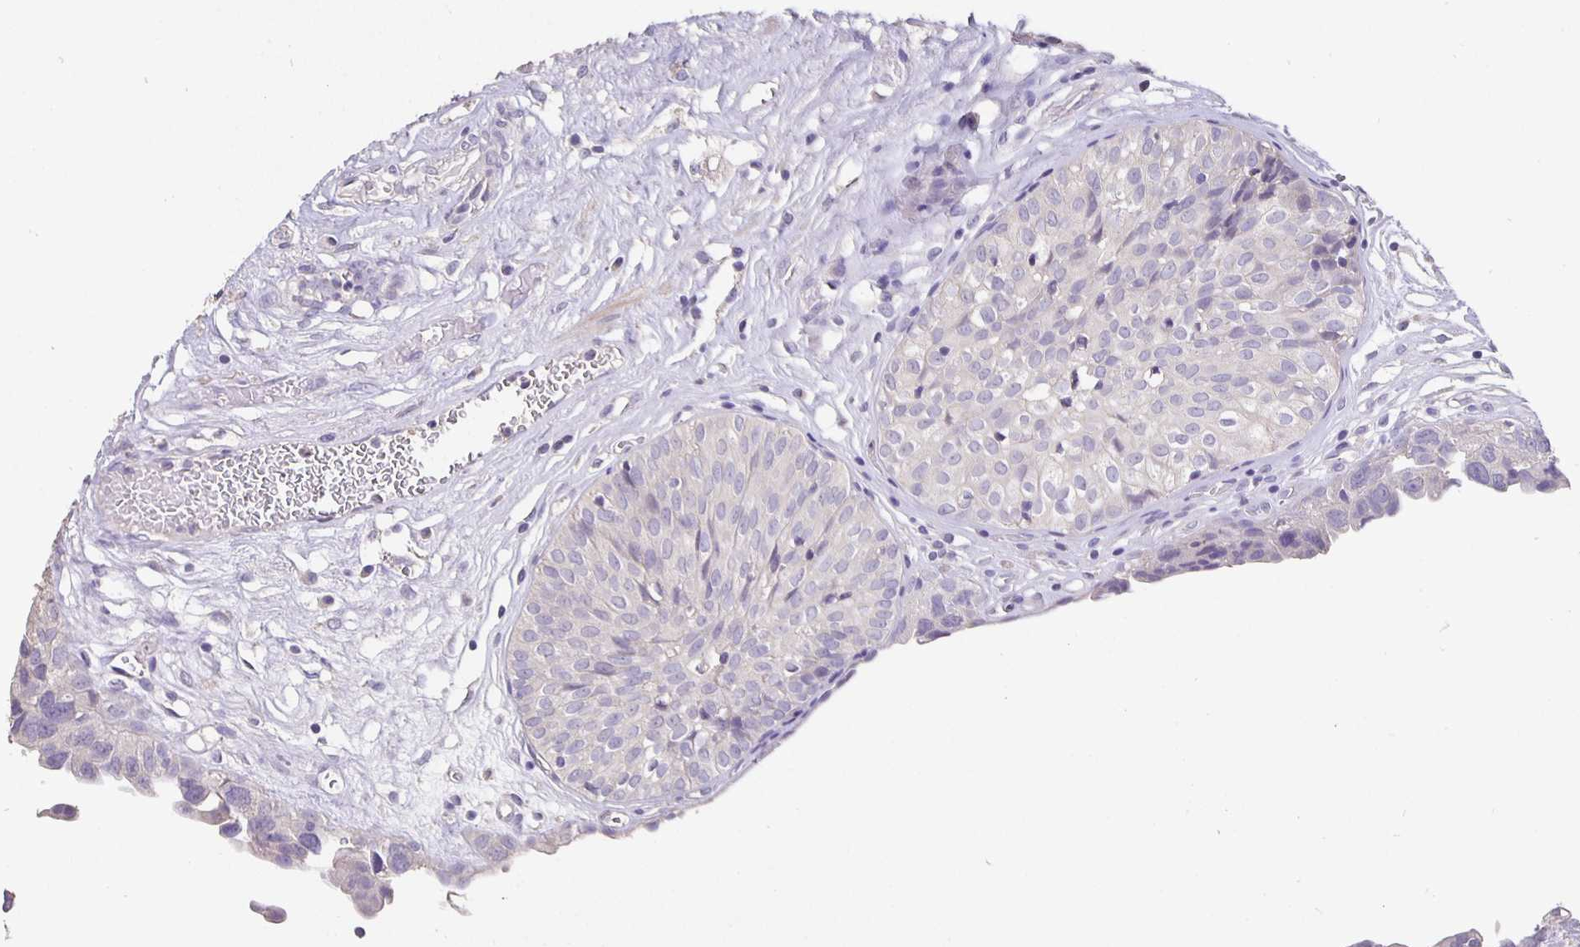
{"staining": {"intensity": "negative", "quantity": "none", "location": "none"}, "tissue": "renal cancer", "cell_type": "Tumor cells", "image_type": "cancer", "snomed": [{"axis": "morphology", "description": "Adenocarcinoma, NOS"}, {"axis": "topography", "description": "Urinary bladder"}], "caption": "Image shows no protein expression in tumor cells of renal cancer (adenocarcinoma) tissue.", "gene": "CFAP74", "patient": {"sex": "male", "age": 61}}